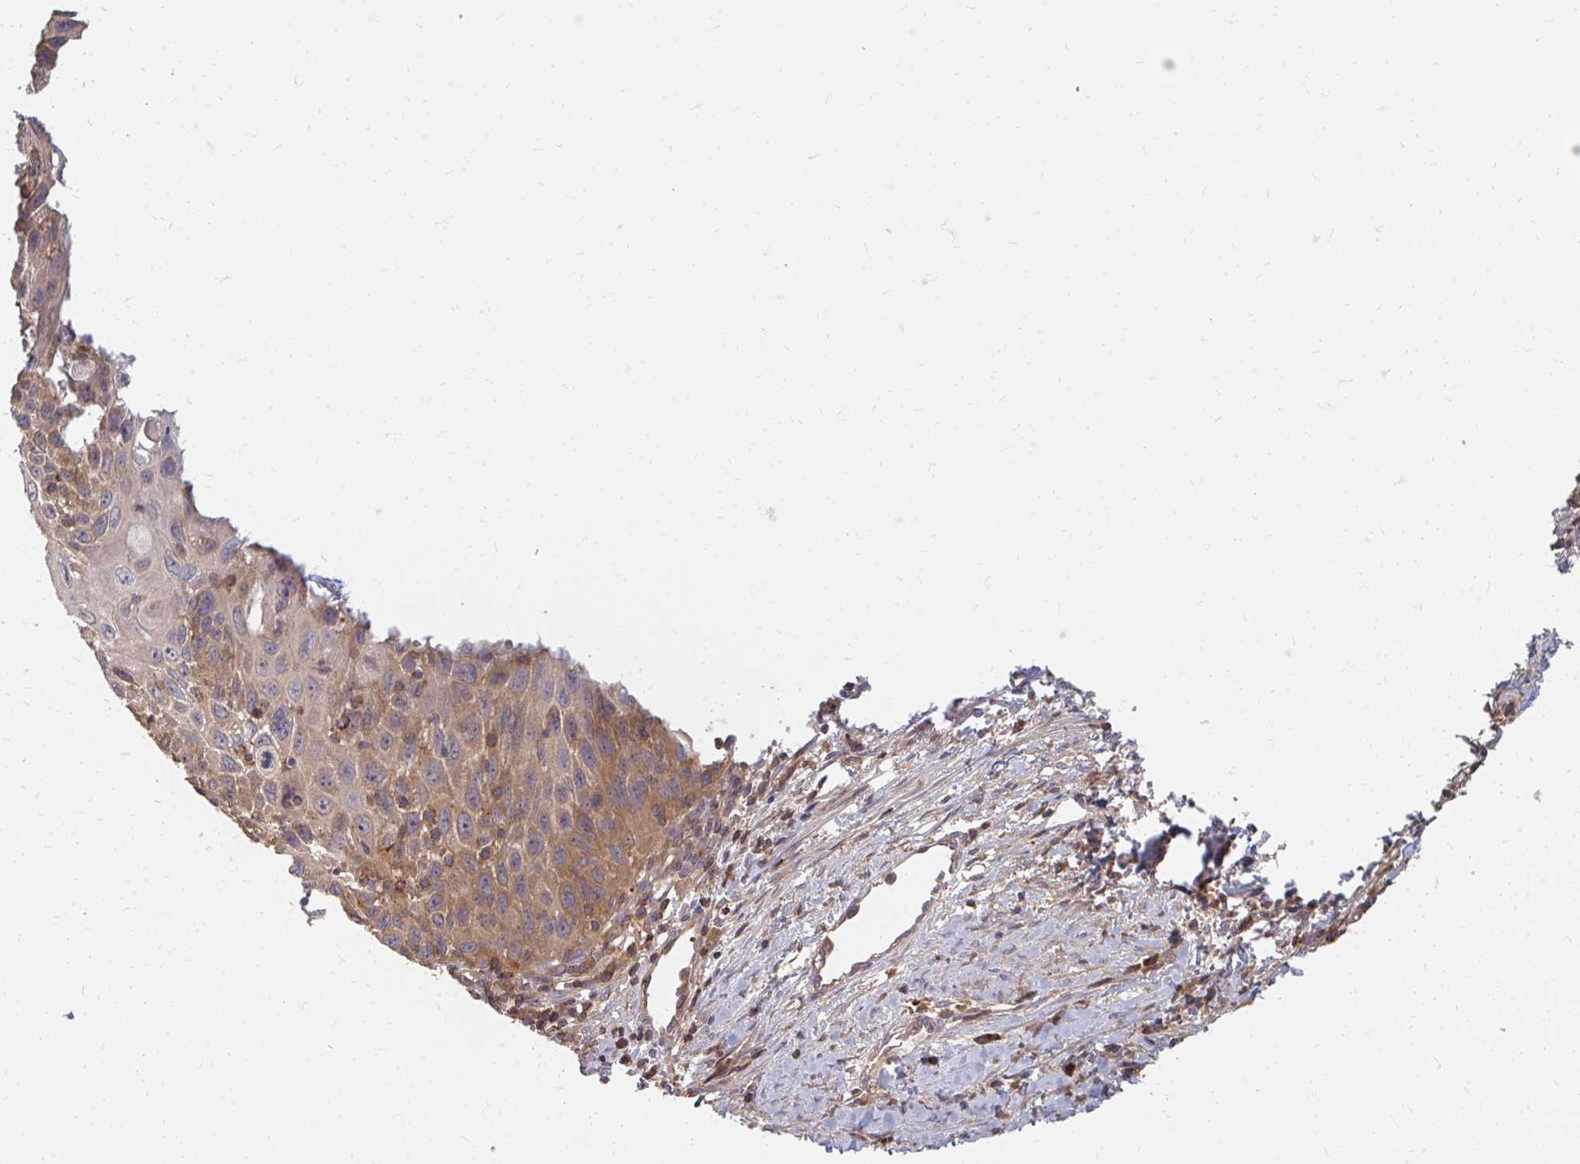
{"staining": {"intensity": "moderate", "quantity": "25%-75%", "location": "cytoplasmic/membranous"}, "tissue": "cervical cancer", "cell_type": "Tumor cells", "image_type": "cancer", "snomed": [{"axis": "morphology", "description": "Squamous cell carcinoma, NOS"}, {"axis": "topography", "description": "Cervix"}], "caption": "IHC photomicrograph of neoplastic tissue: squamous cell carcinoma (cervical) stained using immunohistochemistry shows medium levels of moderate protein expression localized specifically in the cytoplasmic/membranous of tumor cells, appearing as a cytoplasmic/membranous brown color.", "gene": "ZNF285", "patient": {"sex": "female", "age": 70}}